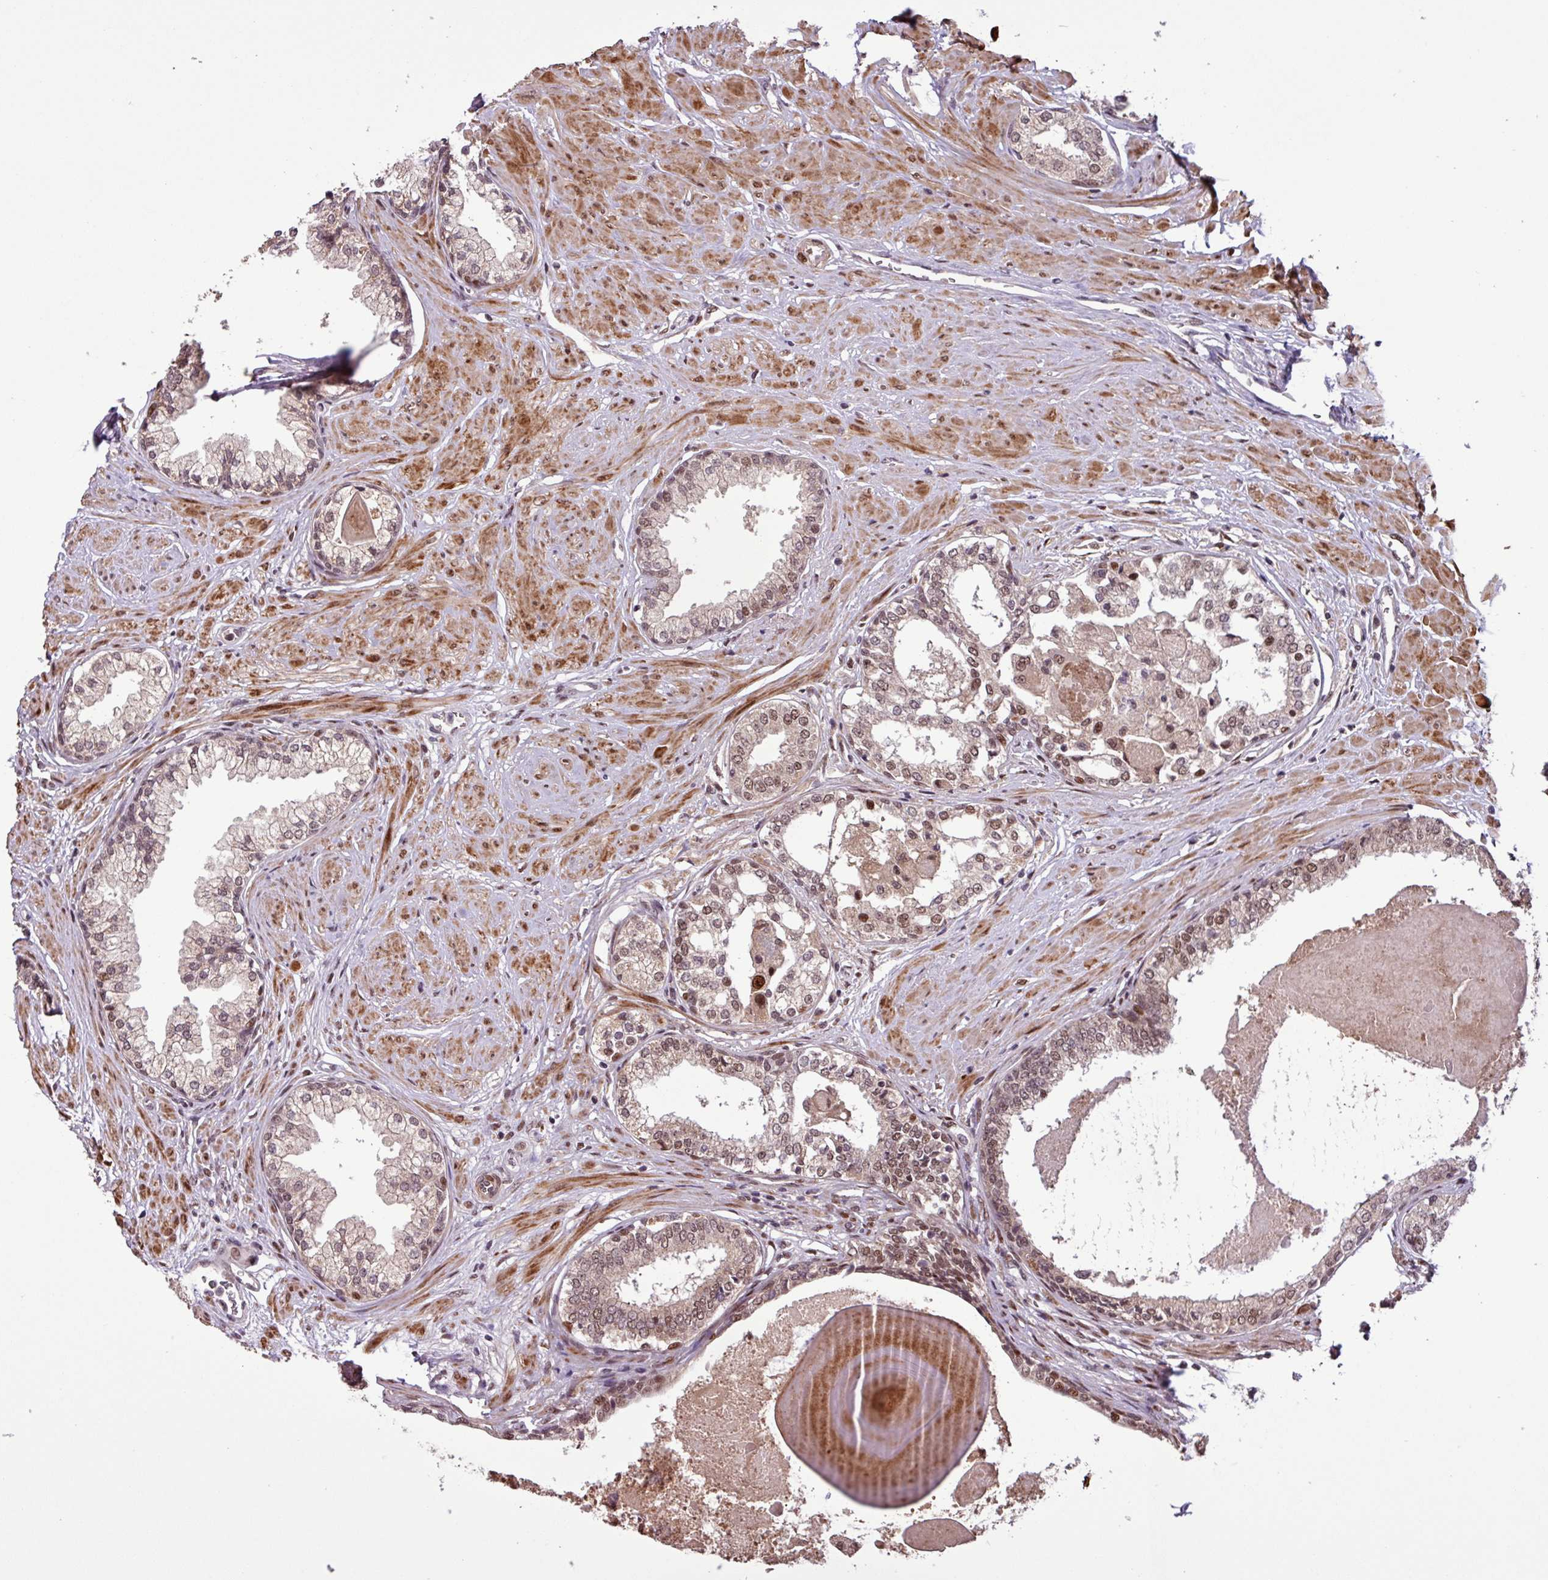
{"staining": {"intensity": "moderate", "quantity": "25%-75%", "location": "nuclear"}, "tissue": "prostate", "cell_type": "Glandular cells", "image_type": "normal", "snomed": [{"axis": "morphology", "description": "Normal tissue, NOS"}, {"axis": "topography", "description": "Prostate"}], "caption": "Glandular cells demonstrate medium levels of moderate nuclear staining in about 25%-75% of cells in normal human prostate. Immunohistochemistry (ihc) stains the protein of interest in brown and the nuclei are stained blue.", "gene": "SLC22A24", "patient": {"sex": "male", "age": 57}}